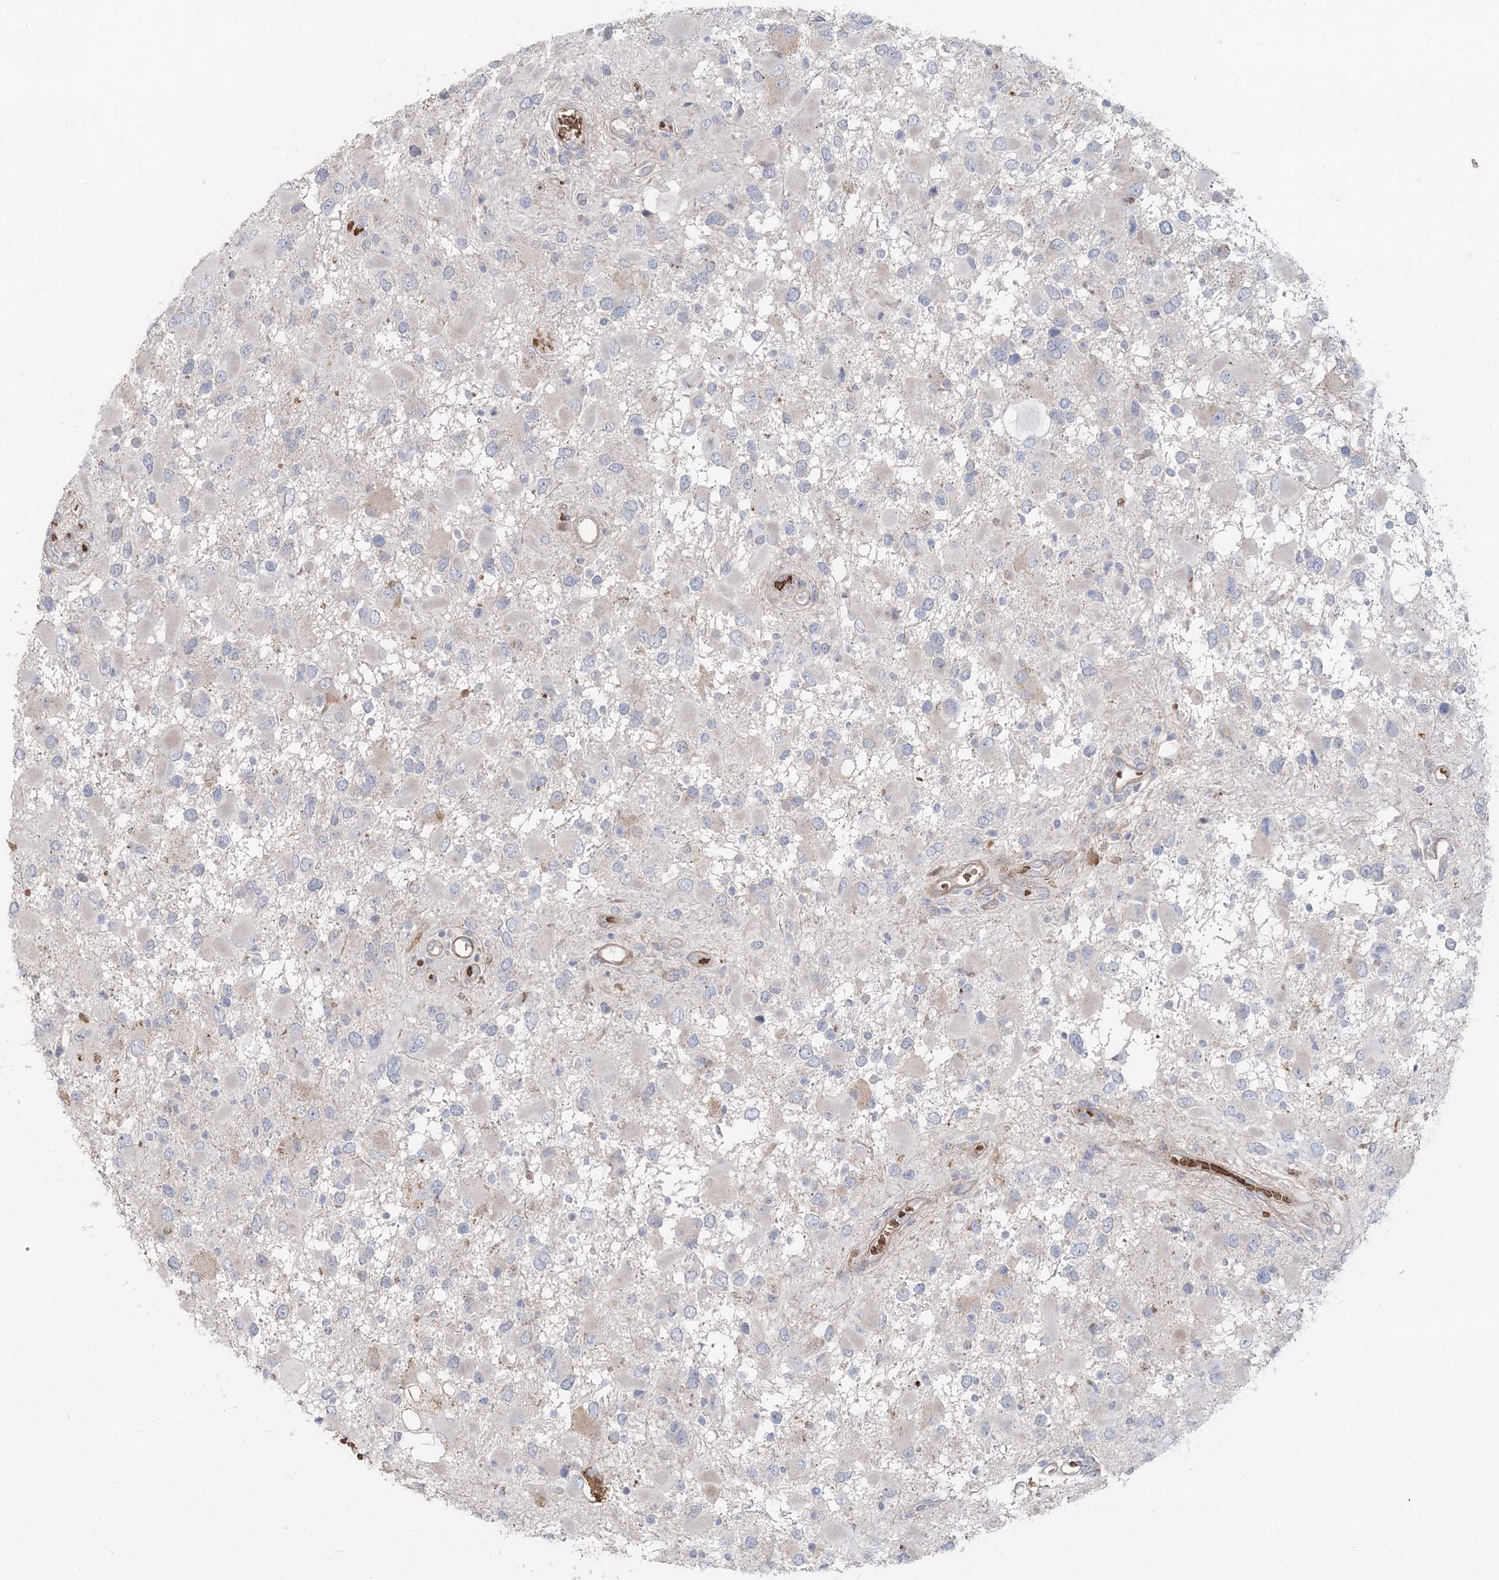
{"staining": {"intensity": "negative", "quantity": "none", "location": "none"}, "tissue": "glioma", "cell_type": "Tumor cells", "image_type": "cancer", "snomed": [{"axis": "morphology", "description": "Glioma, malignant, High grade"}, {"axis": "topography", "description": "Brain"}], "caption": "Photomicrograph shows no protein positivity in tumor cells of glioma tissue.", "gene": "SERINC1", "patient": {"sex": "male", "age": 53}}